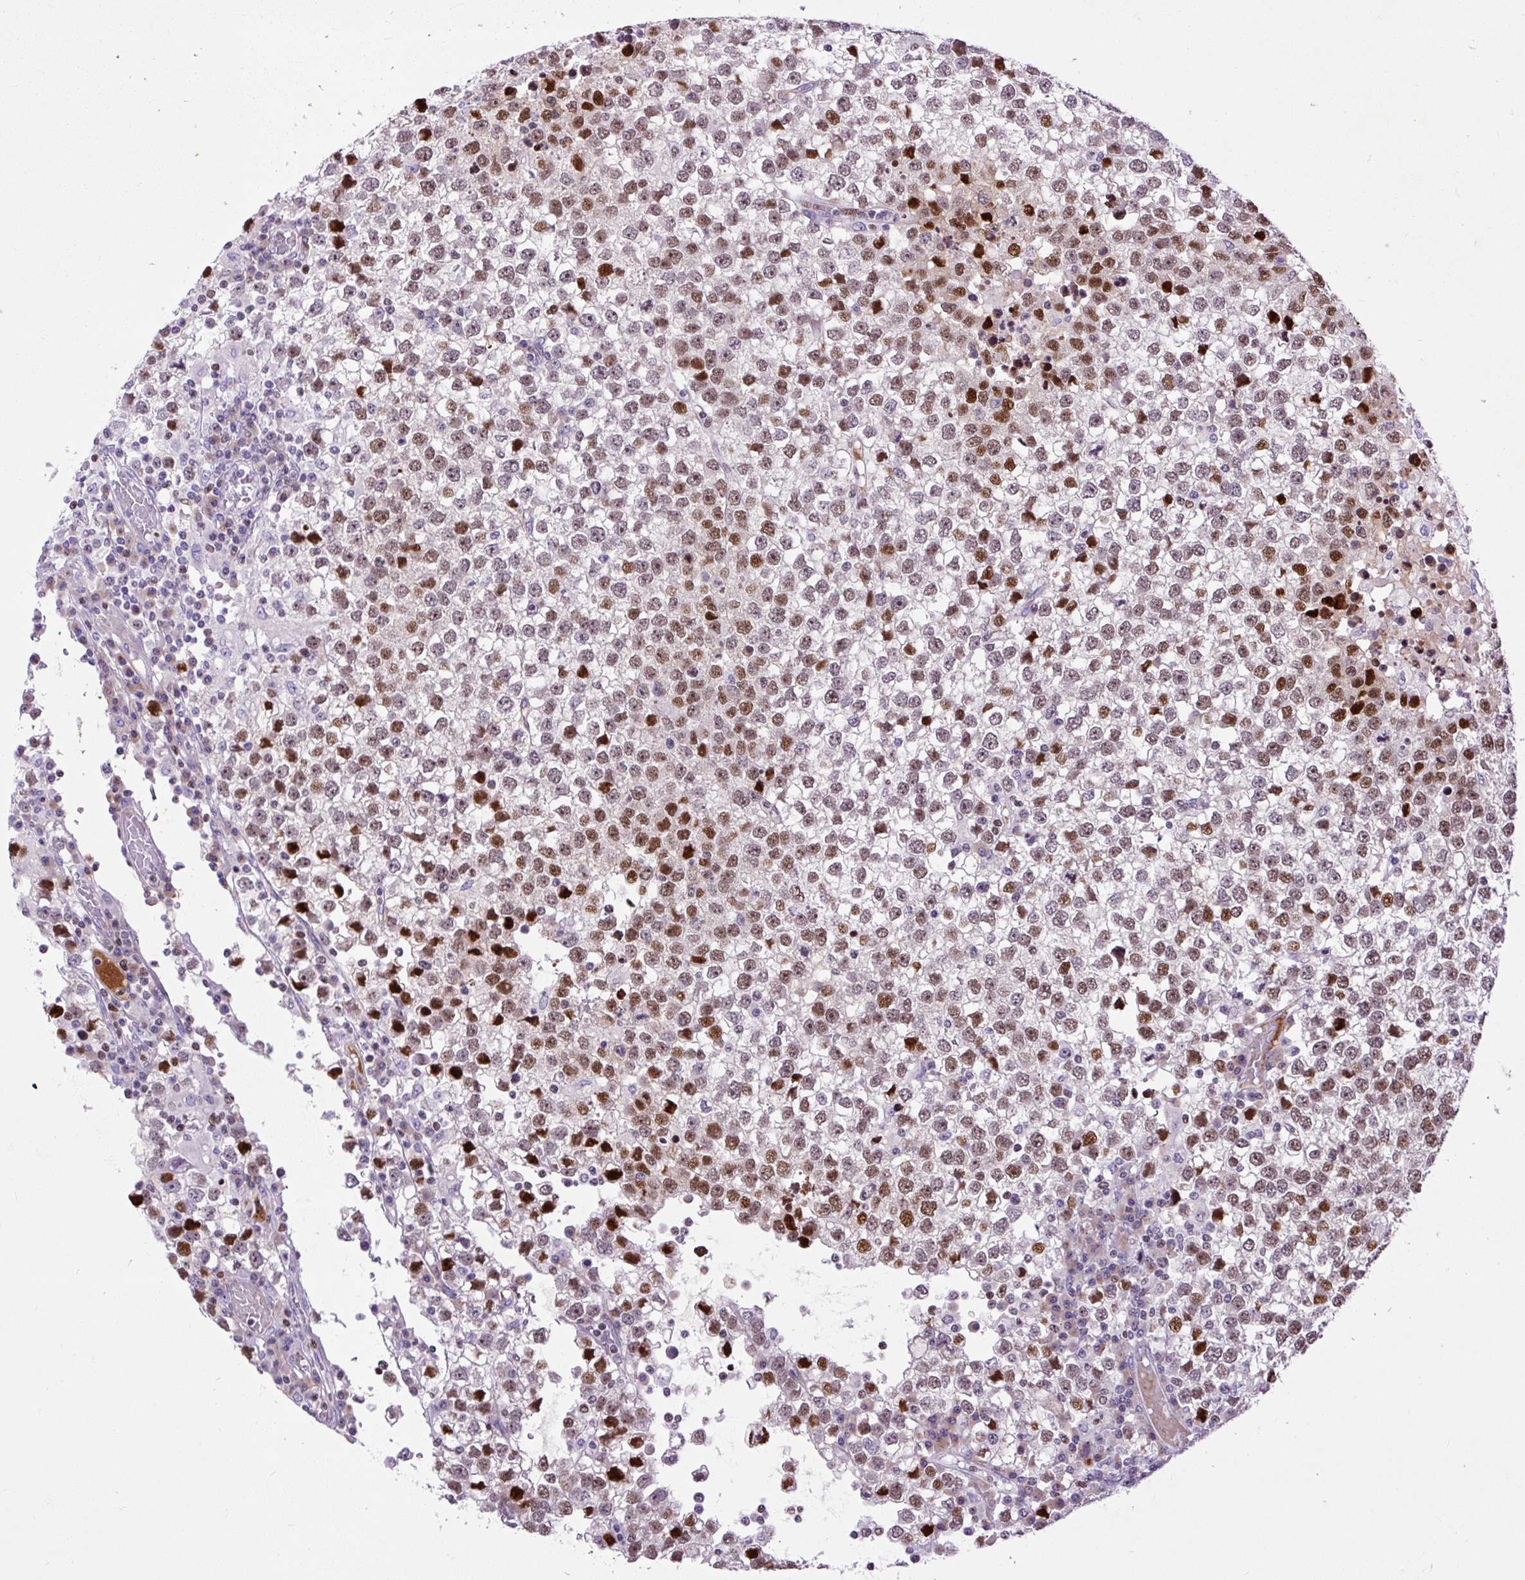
{"staining": {"intensity": "moderate", "quantity": ">75%", "location": "nuclear"}, "tissue": "testis cancer", "cell_type": "Tumor cells", "image_type": "cancer", "snomed": [{"axis": "morphology", "description": "Seminoma, NOS"}, {"axis": "topography", "description": "Testis"}], "caption": "Immunohistochemistry (IHC) image of neoplastic tissue: human seminoma (testis) stained using immunohistochemistry shows medium levels of moderate protein expression localized specifically in the nuclear of tumor cells, appearing as a nuclear brown color.", "gene": "SPC24", "patient": {"sex": "male", "age": 65}}